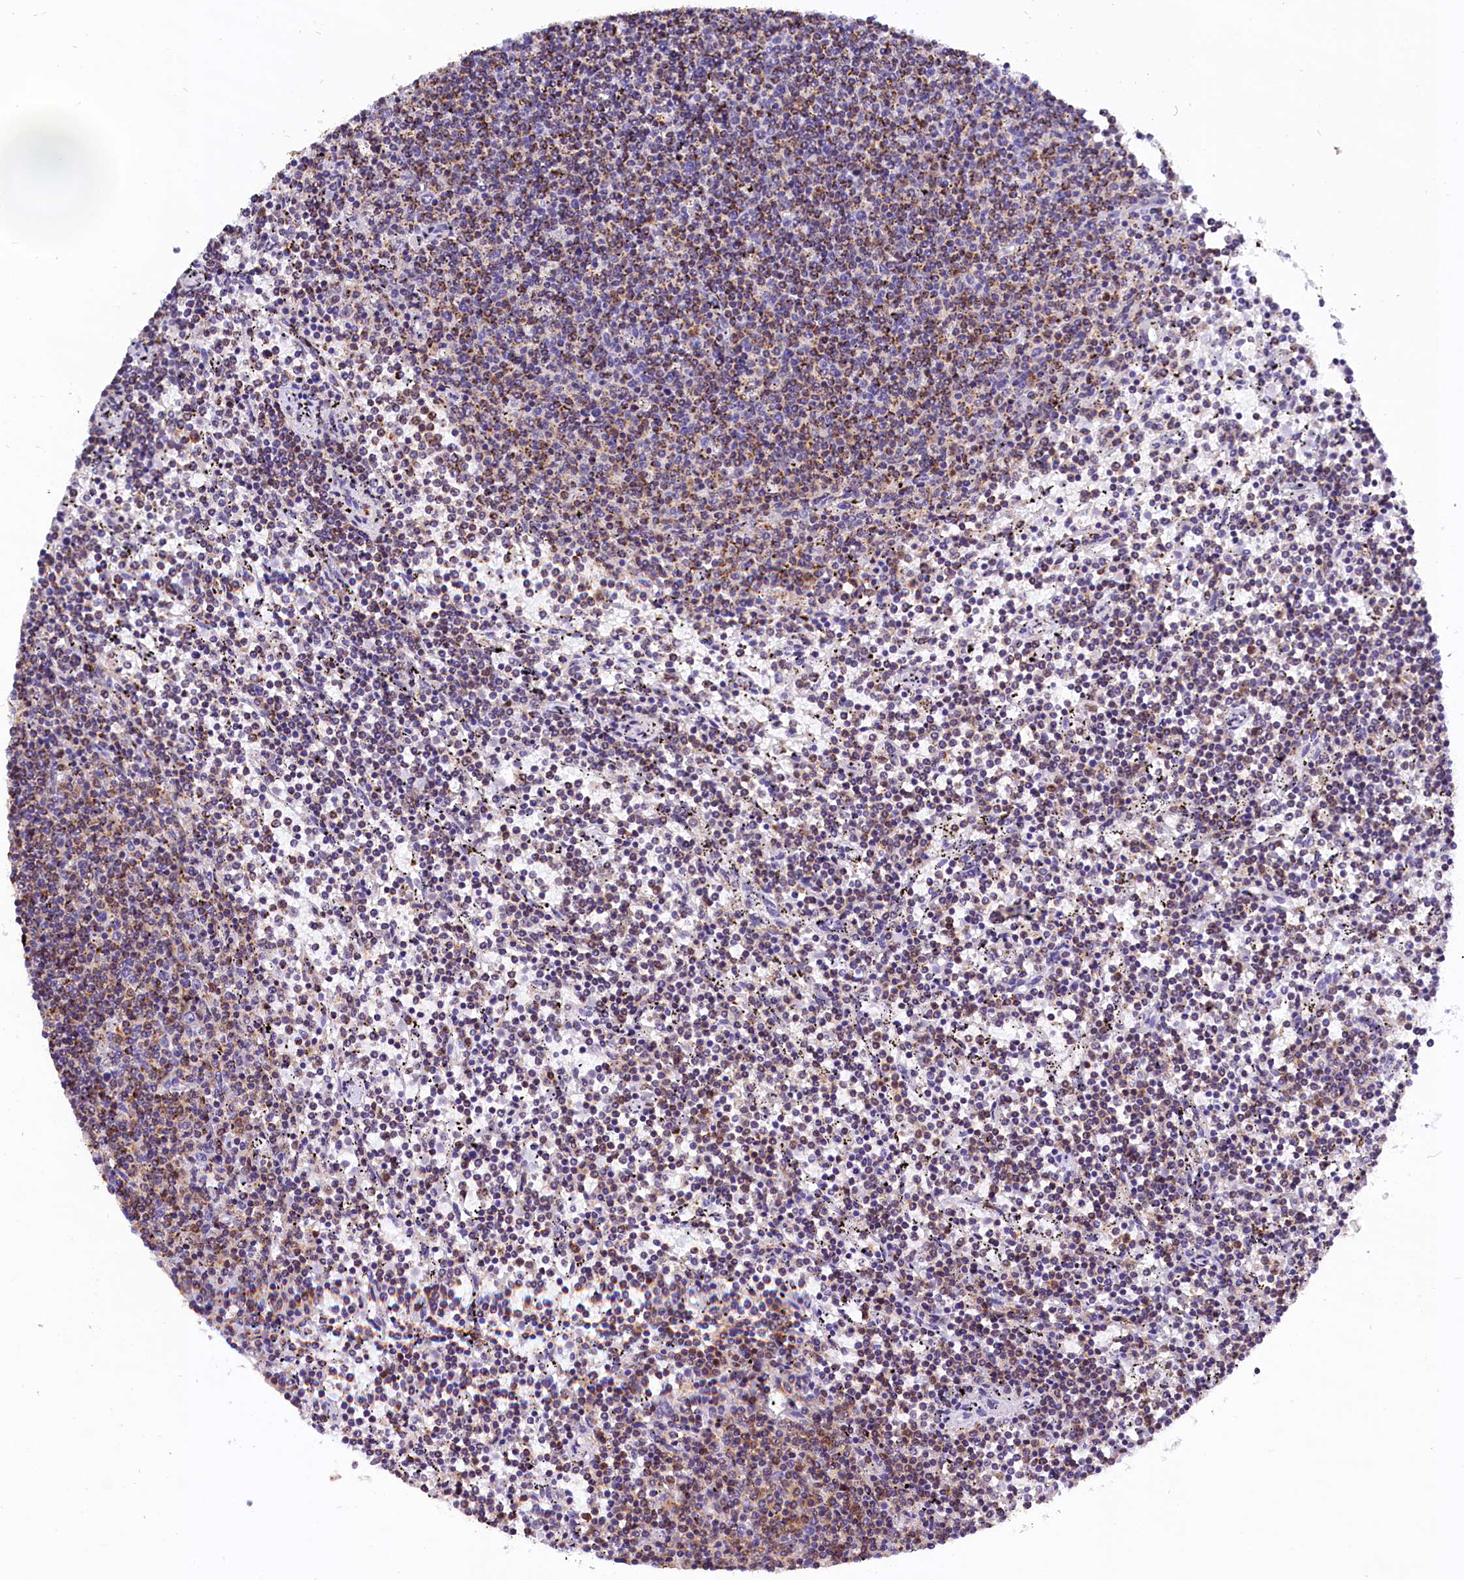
{"staining": {"intensity": "moderate", "quantity": ">75%", "location": "cytoplasmic/membranous"}, "tissue": "lymphoma", "cell_type": "Tumor cells", "image_type": "cancer", "snomed": [{"axis": "morphology", "description": "Malignant lymphoma, non-Hodgkin's type, Low grade"}, {"axis": "topography", "description": "Spleen"}], "caption": "Immunohistochemistry (IHC) (DAB) staining of malignant lymphoma, non-Hodgkin's type (low-grade) demonstrates moderate cytoplasmic/membranous protein staining in about >75% of tumor cells.", "gene": "ABAT", "patient": {"sex": "female", "age": 50}}